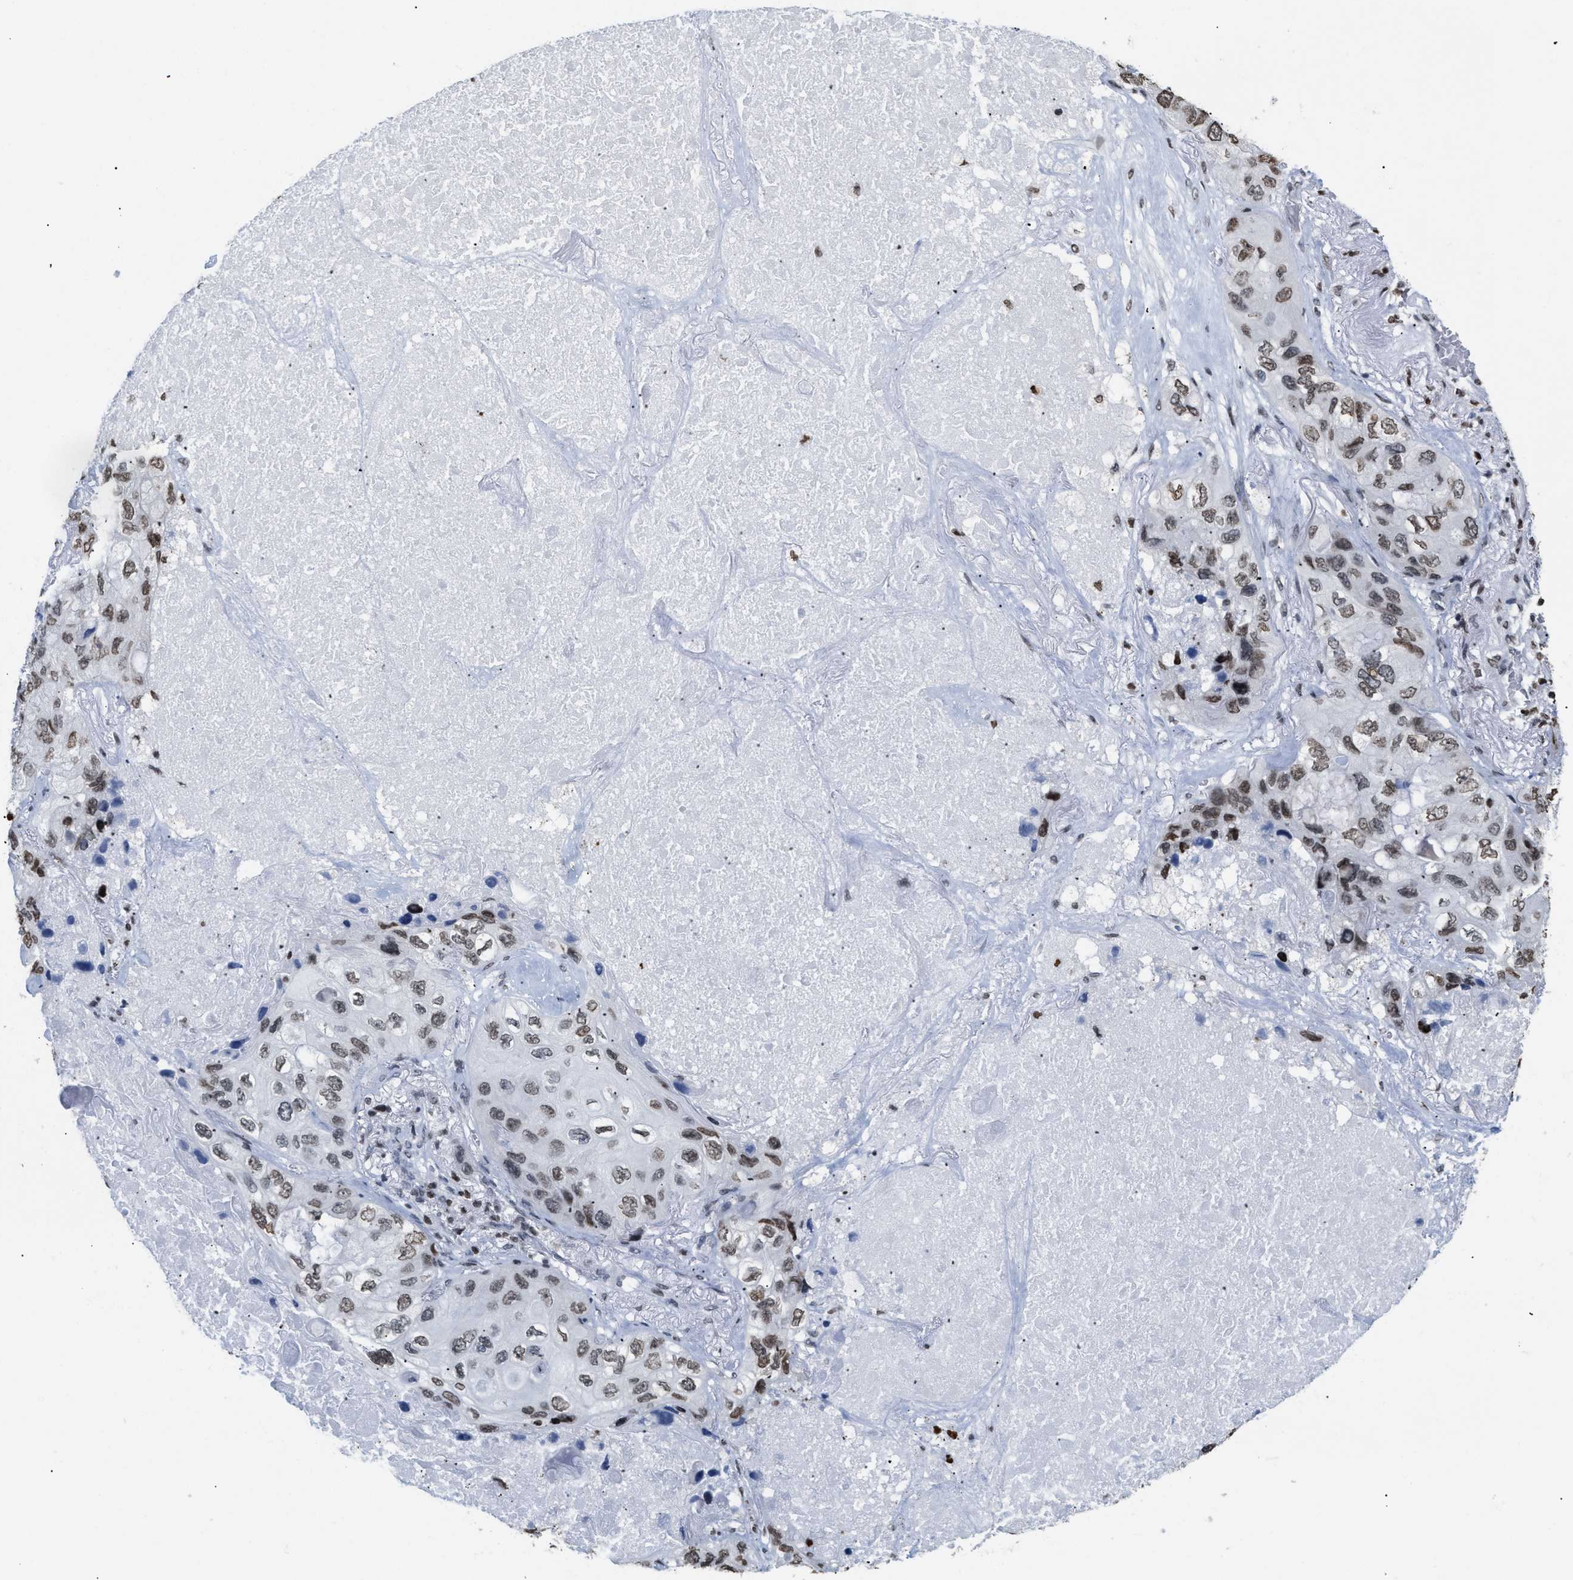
{"staining": {"intensity": "moderate", "quantity": ">75%", "location": "nuclear"}, "tissue": "lung cancer", "cell_type": "Tumor cells", "image_type": "cancer", "snomed": [{"axis": "morphology", "description": "Squamous cell carcinoma, NOS"}, {"axis": "topography", "description": "Lung"}], "caption": "An IHC micrograph of neoplastic tissue is shown. Protein staining in brown highlights moderate nuclear positivity in squamous cell carcinoma (lung) within tumor cells. (Brightfield microscopy of DAB IHC at high magnification).", "gene": "HMGN2", "patient": {"sex": "female", "age": 73}}